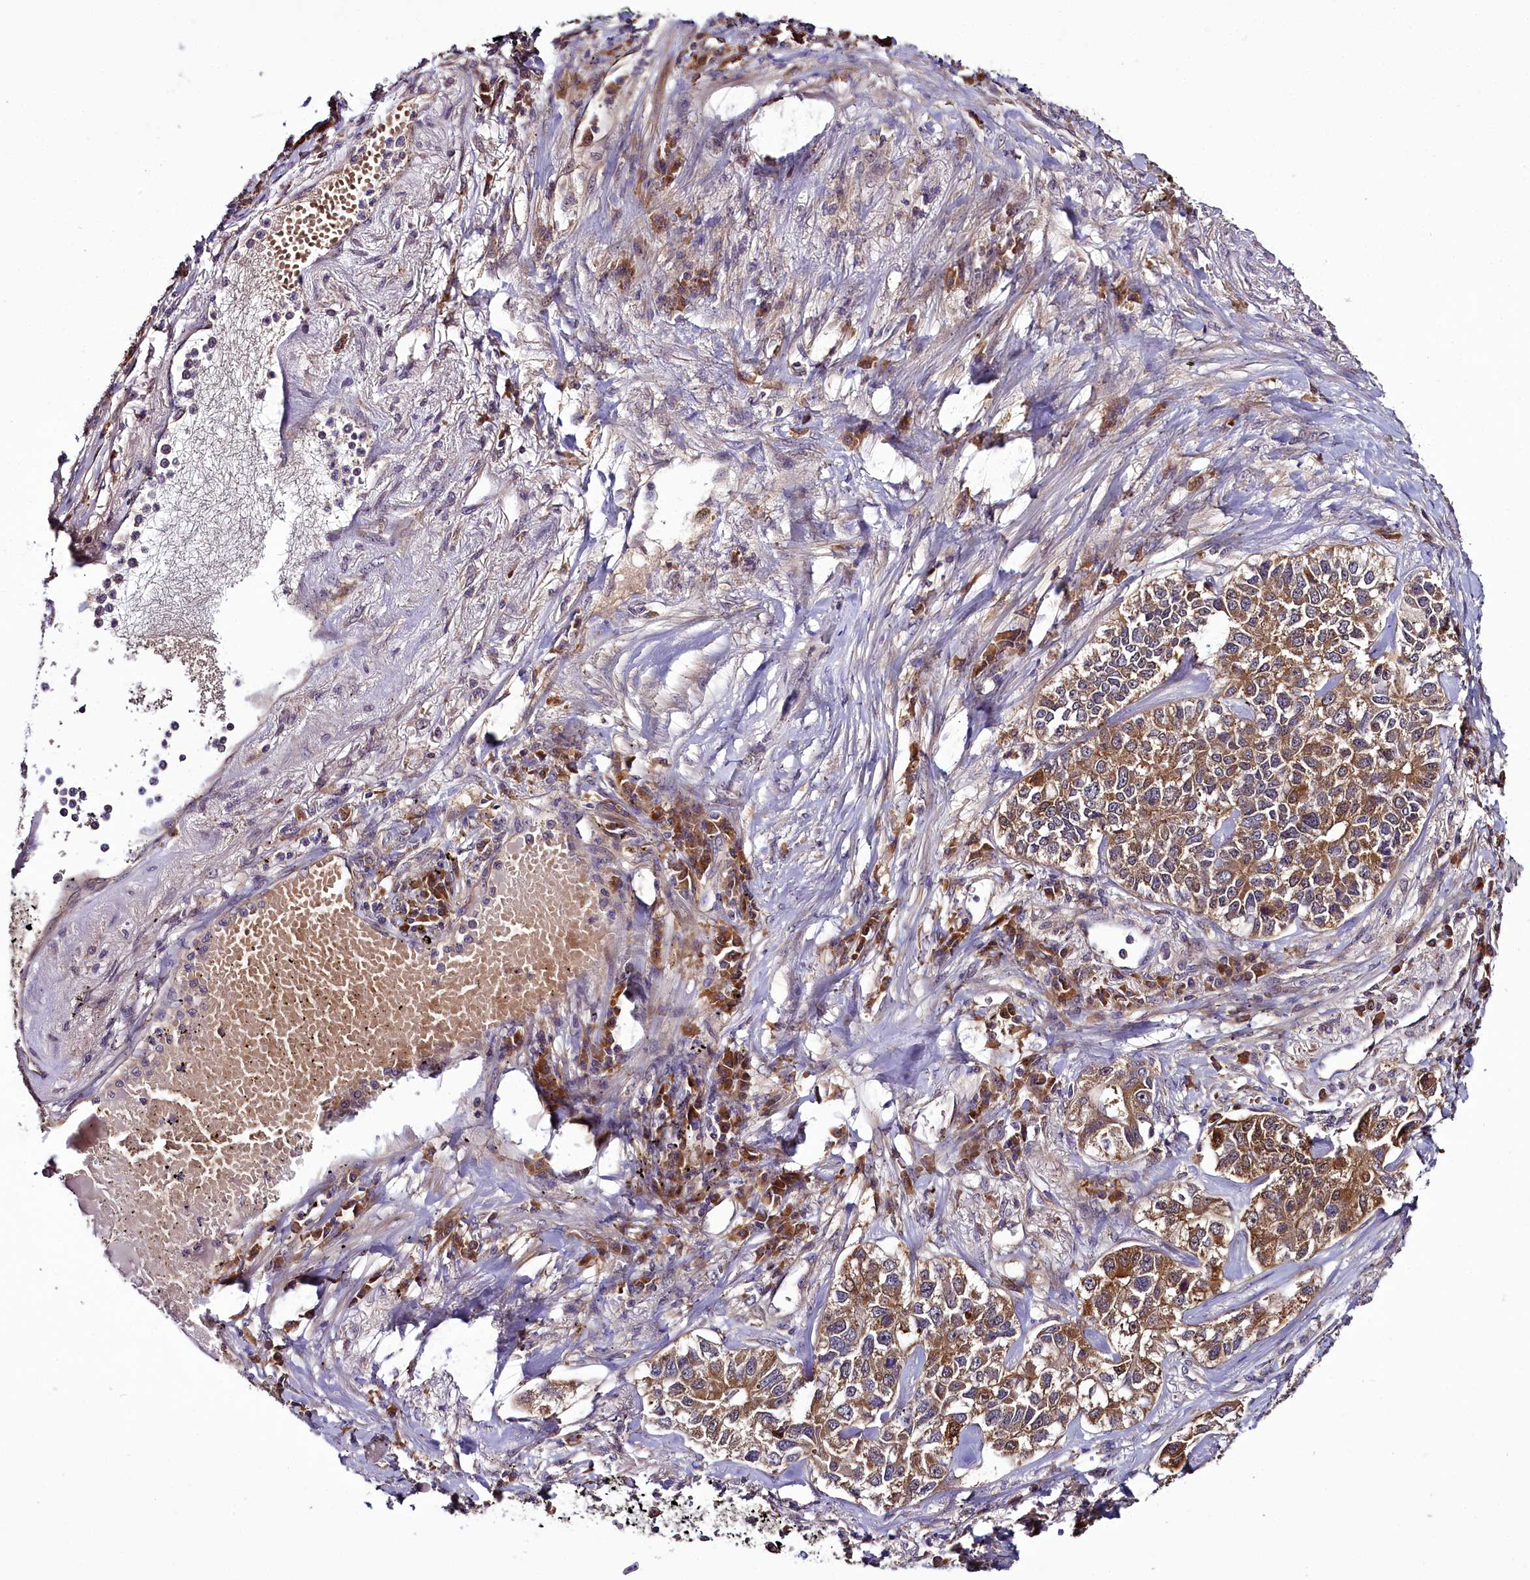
{"staining": {"intensity": "moderate", "quantity": ">75%", "location": "cytoplasmic/membranous"}, "tissue": "lung cancer", "cell_type": "Tumor cells", "image_type": "cancer", "snomed": [{"axis": "morphology", "description": "Adenocarcinoma, NOS"}, {"axis": "topography", "description": "Lung"}], "caption": "This is an image of immunohistochemistry staining of lung adenocarcinoma, which shows moderate staining in the cytoplasmic/membranous of tumor cells.", "gene": "RPUSD2", "patient": {"sex": "male", "age": 49}}